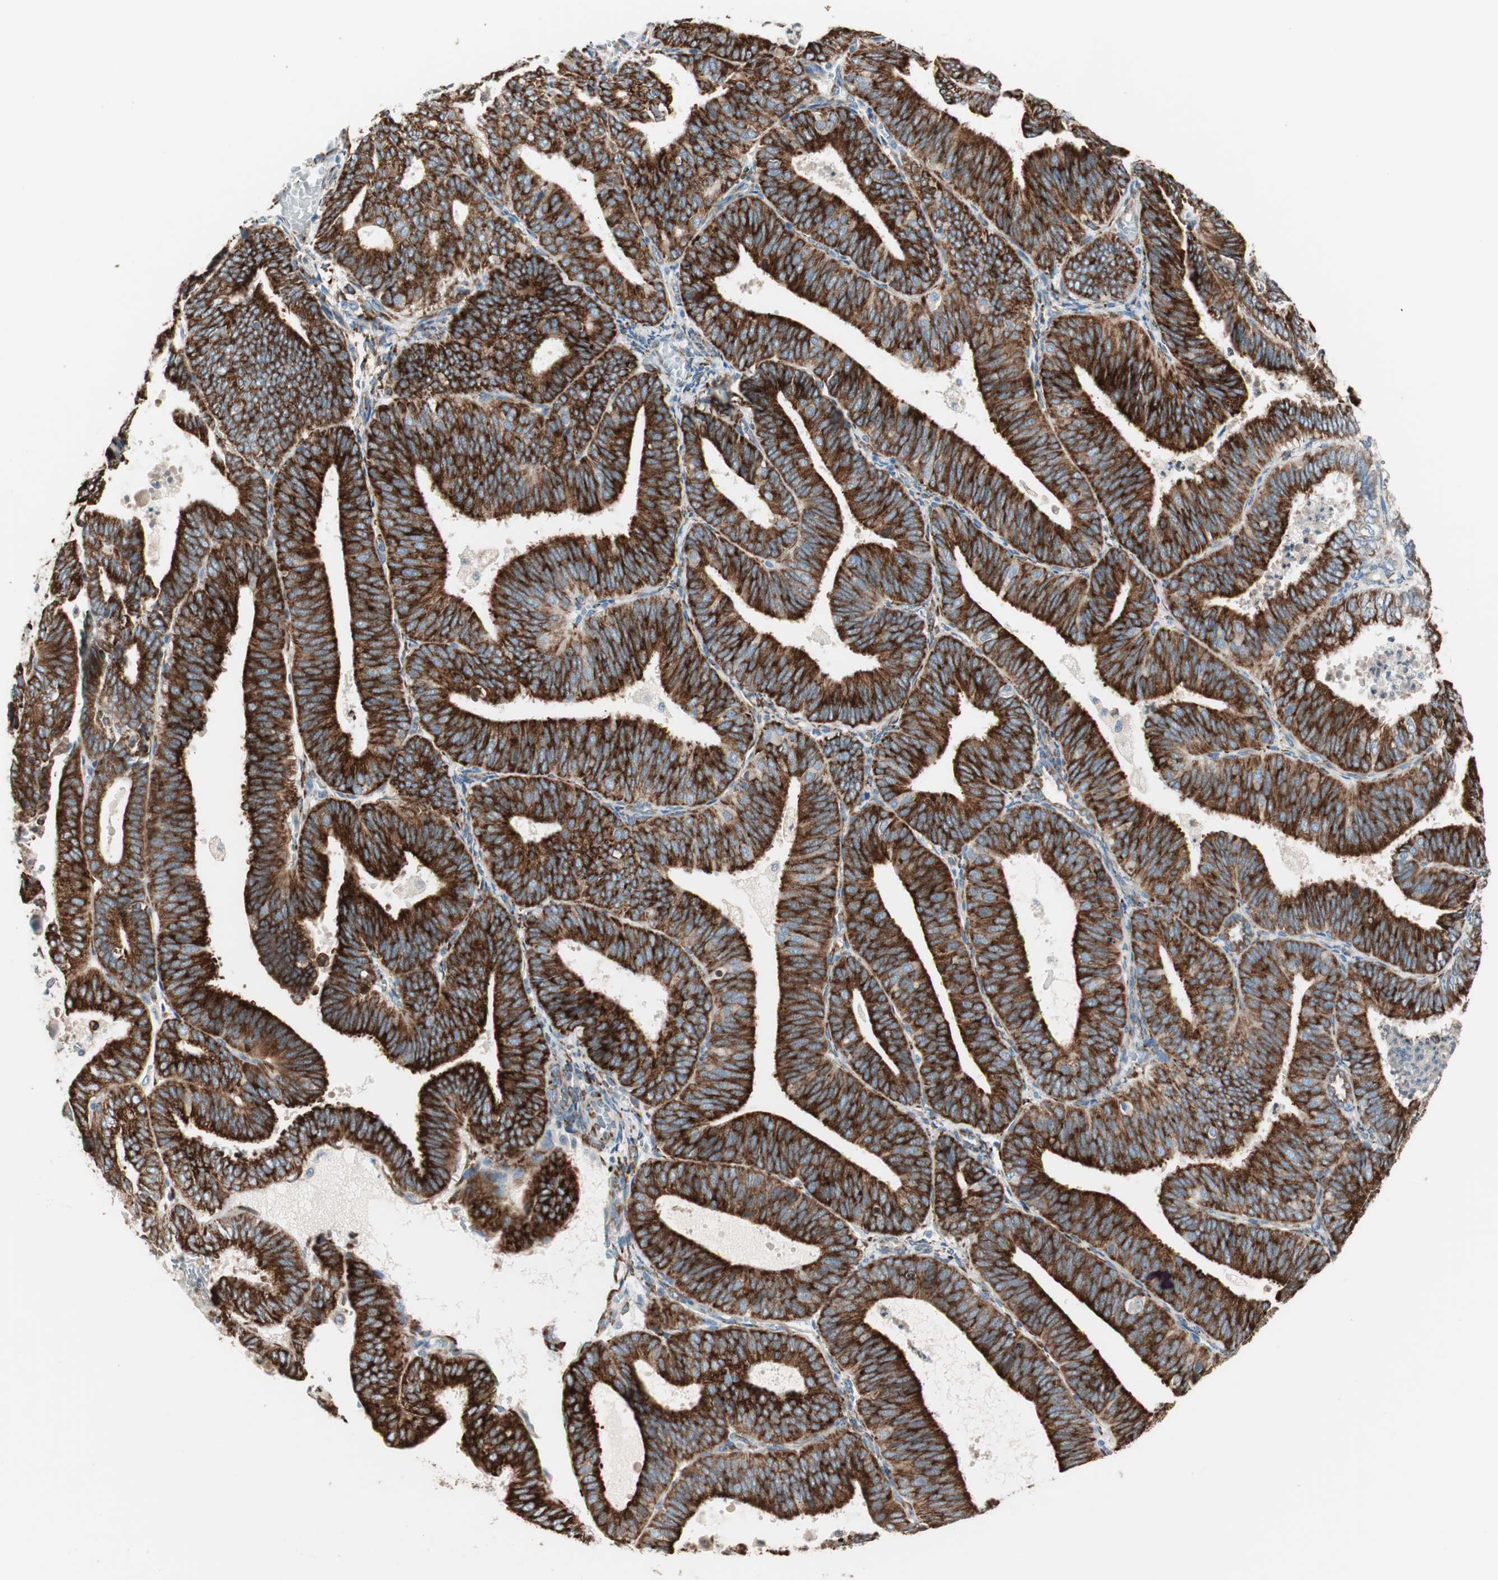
{"staining": {"intensity": "strong", "quantity": ">75%", "location": "cytoplasmic/membranous"}, "tissue": "endometrial cancer", "cell_type": "Tumor cells", "image_type": "cancer", "snomed": [{"axis": "morphology", "description": "Adenocarcinoma, NOS"}, {"axis": "topography", "description": "Uterus"}], "caption": "High-magnification brightfield microscopy of adenocarcinoma (endometrial) stained with DAB (3,3'-diaminobenzidine) (brown) and counterstained with hematoxylin (blue). tumor cells exhibit strong cytoplasmic/membranous expression is identified in about>75% of cells.", "gene": "P4HTM", "patient": {"sex": "female", "age": 60}}